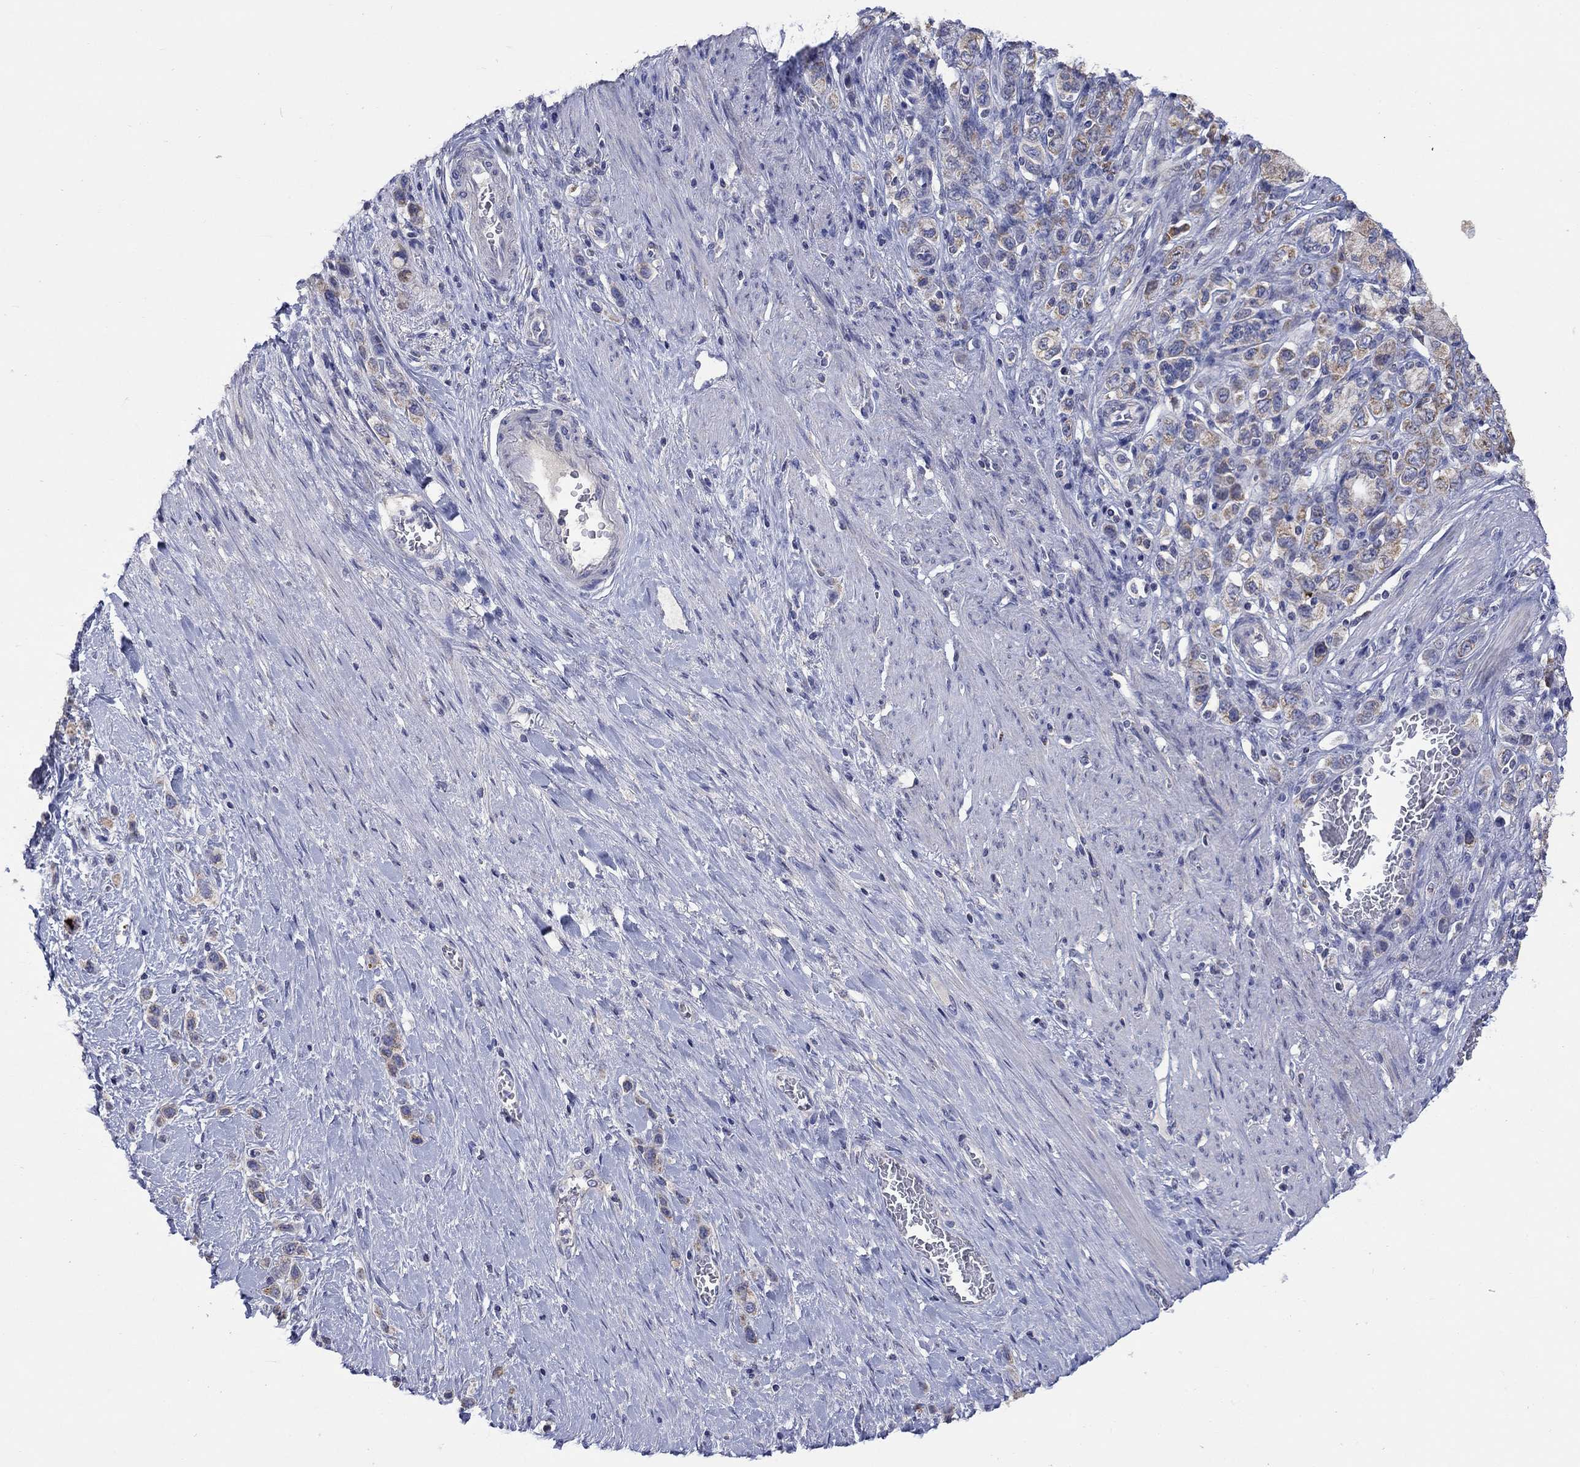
{"staining": {"intensity": "moderate", "quantity": ">75%", "location": "cytoplasmic/membranous"}, "tissue": "stomach cancer", "cell_type": "Tumor cells", "image_type": "cancer", "snomed": [{"axis": "morphology", "description": "Normal tissue, NOS"}, {"axis": "morphology", "description": "Adenocarcinoma, NOS"}, {"axis": "morphology", "description": "Adenocarcinoma, High grade"}, {"axis": "topography", "description": "Stomach, upper"}, {"axis": "topography", "description": "Stomach"}], "caption": "Immunohistochemistry (IHC) image of neoplastic tissue: stomach cancer stained using immunohistochemistry (IHC) demonstrates medium levels of moderate protein expression localized specifically in the cytoplasmic/membranous of tumor cells, appearing as a cytoplasmic/membranous brown color.", "gene": "CLVS1", "patient": {"sex": "female", "age": 65}}